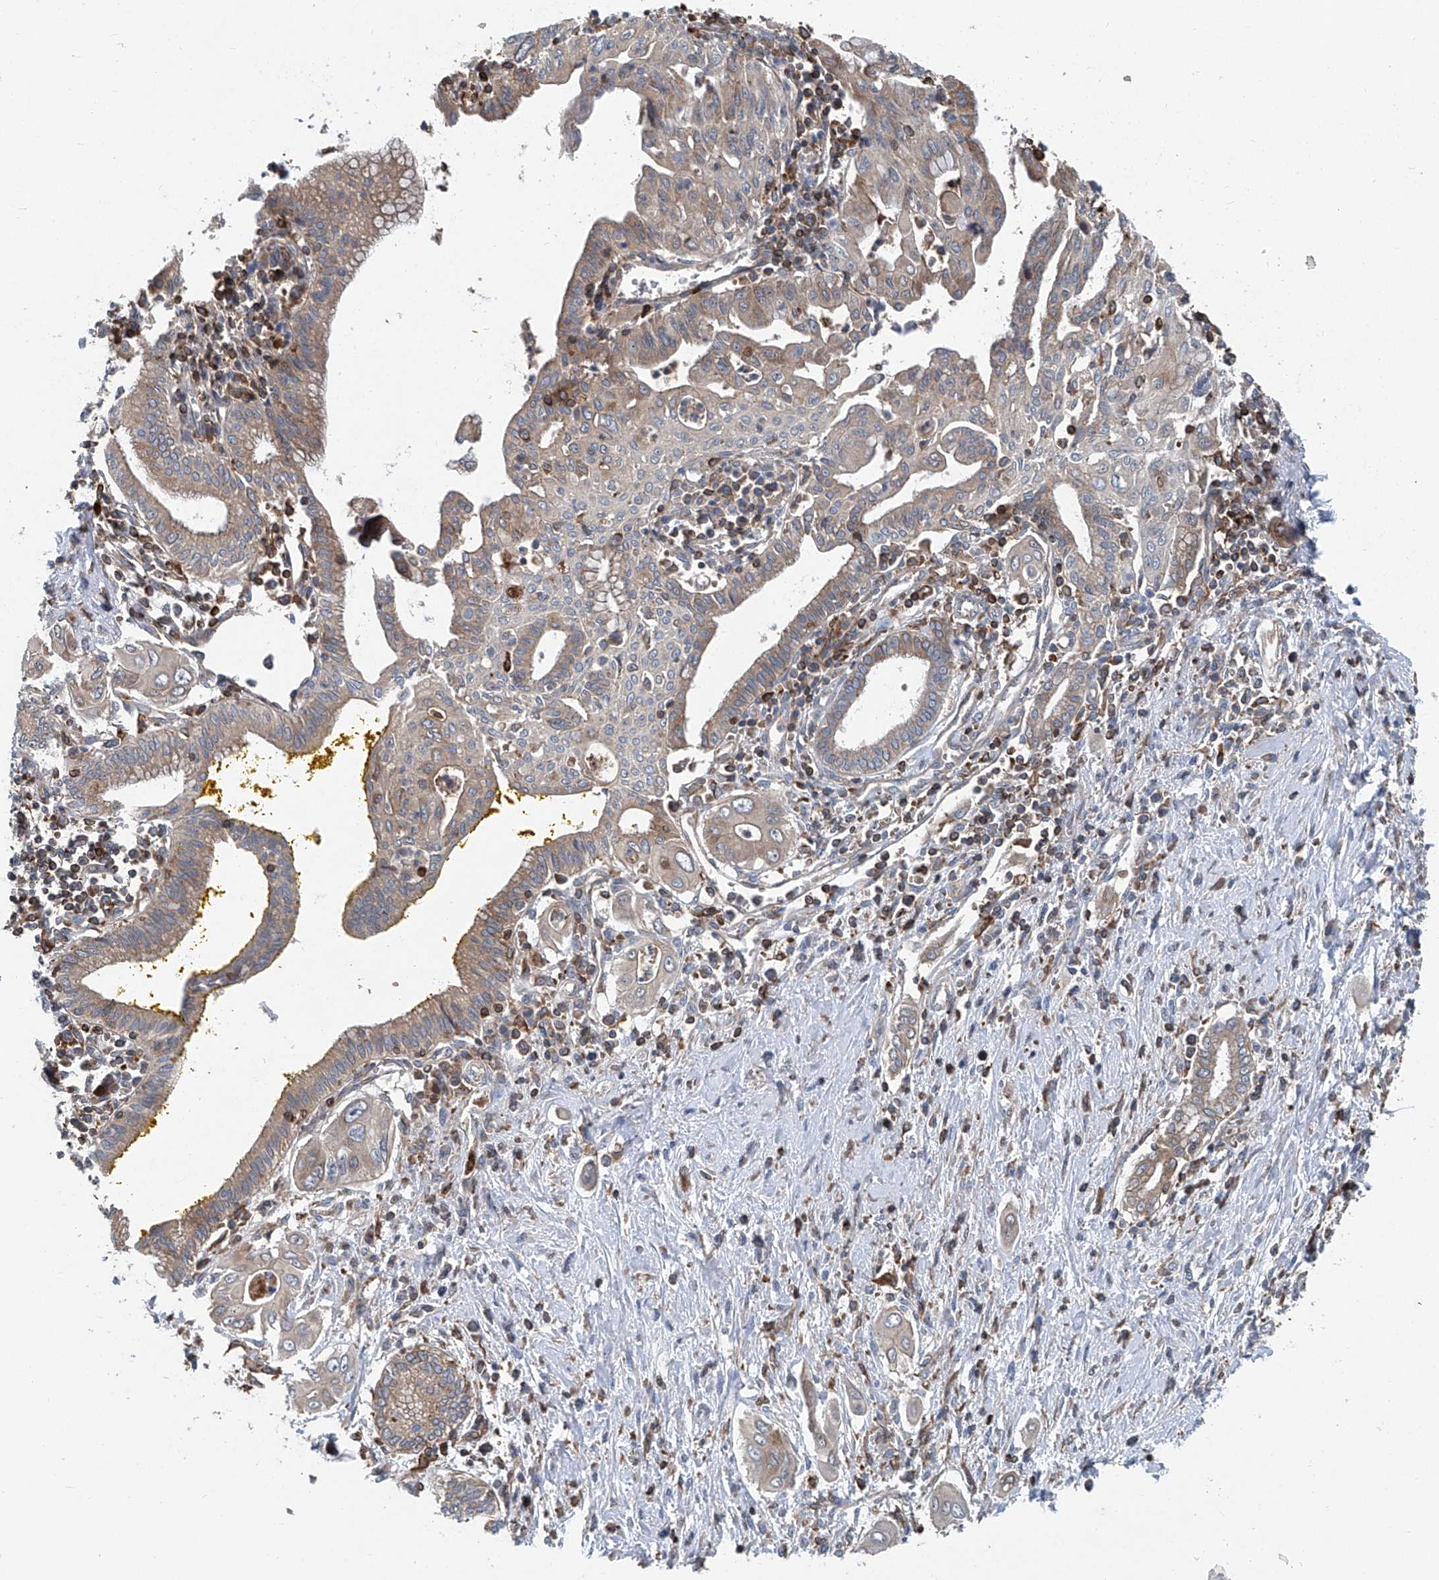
{"staining": {"intensity": "weak", "quantity": "25%-75%", "location": "cytoplasmic/membranous"}, "tissue": "pancreatic cancer", "cell_type": "Tumor cells", "image_type": "cancer", "snomed": [{"axis": "morphology", "description": "Adenocarcinoma, NOS"}, {"axis": "topography", "description": "Pancreas"}], "caption": "Immunohistochemistry of human adenocarcinoma (pancreatic) demonstrates low levels of weak cytoplasmic/membranous staining in approximately 25%-75% of tumor cells.", "gene": "TRIM38", "patient": {"sex": "male", "age": 58}}